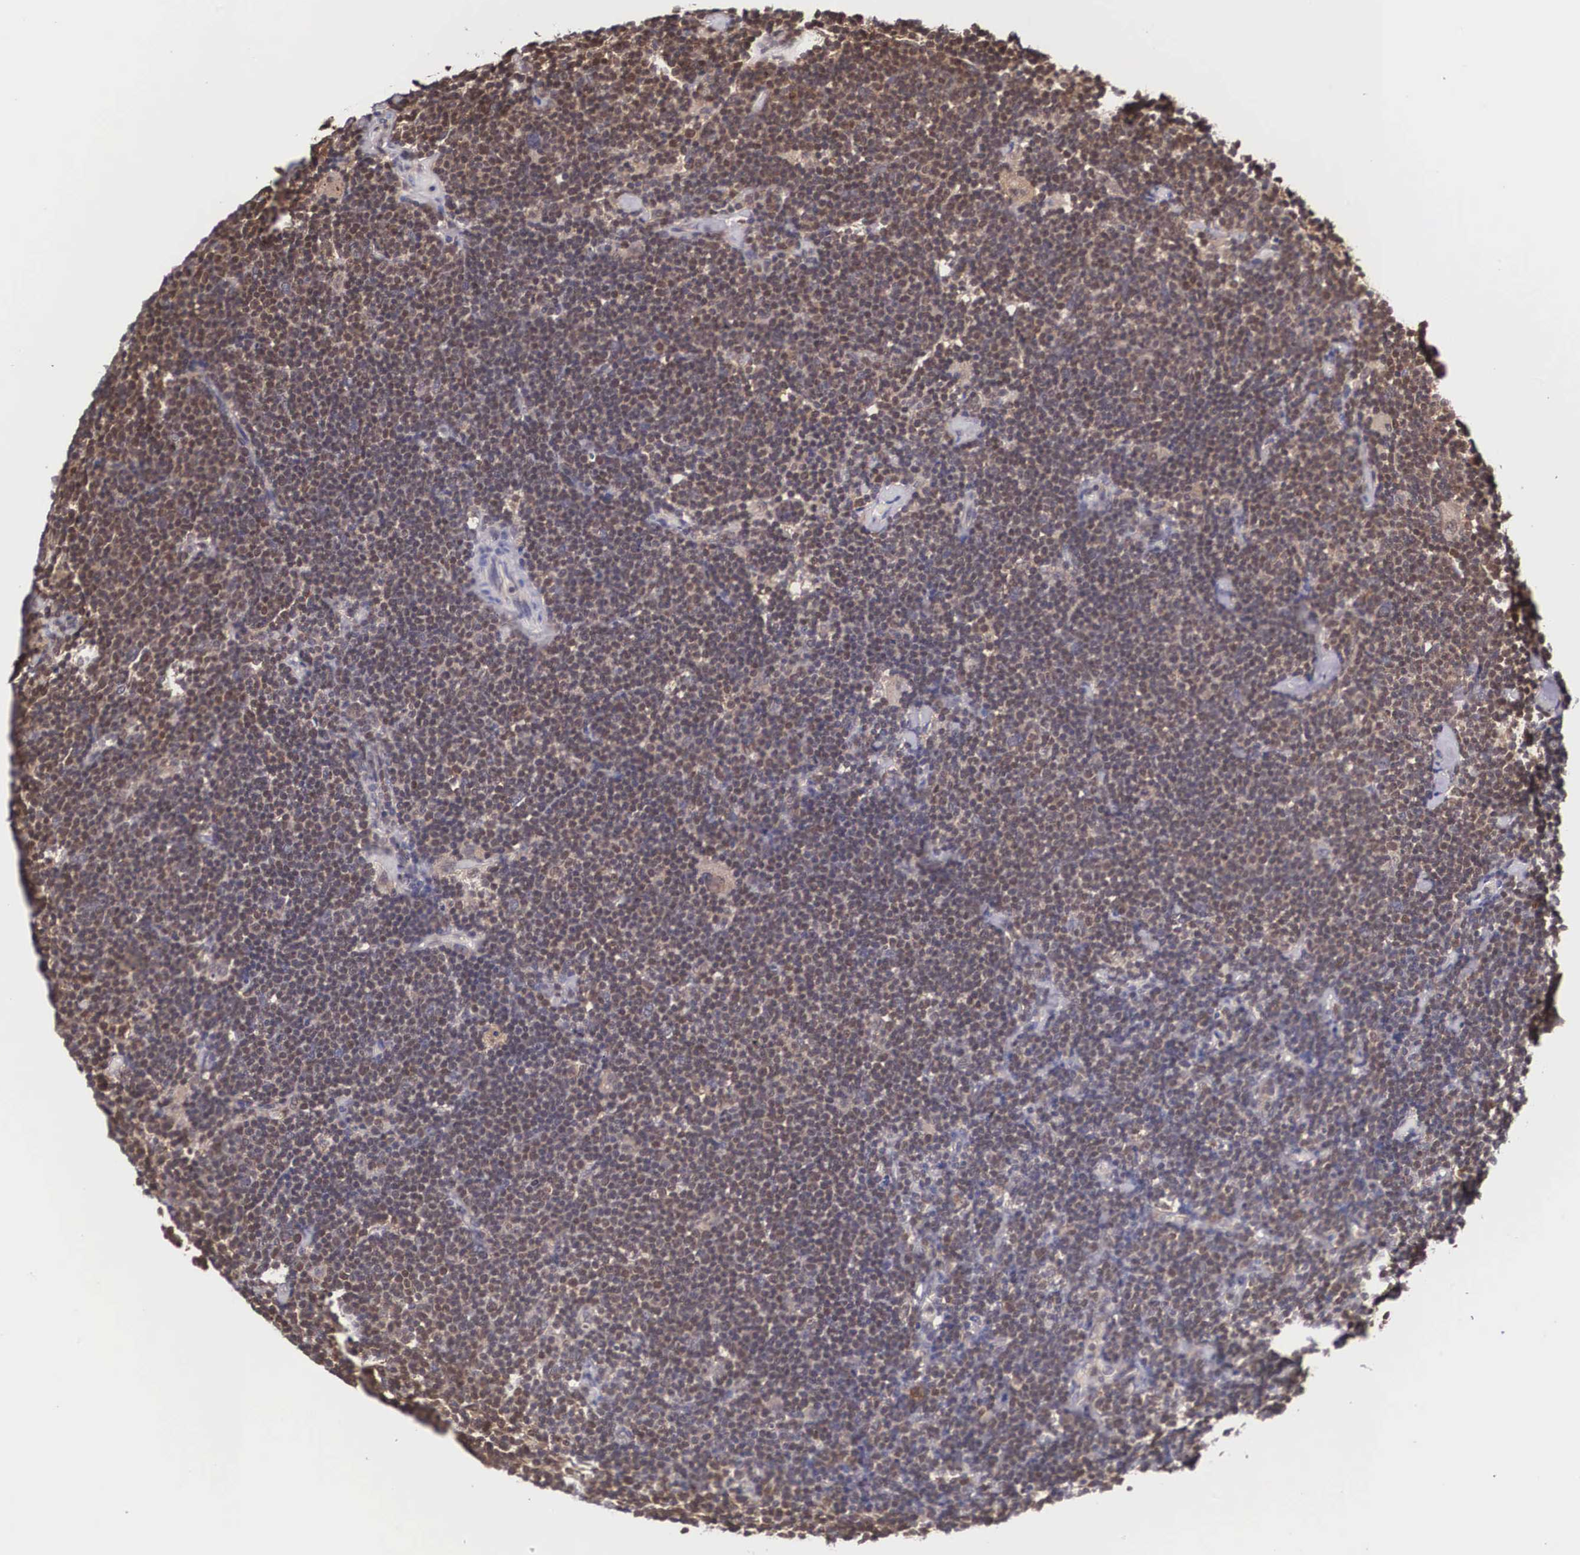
{"staining": {"intensity": "moderate", "quantity": ">75%", "location": "cytoplasmic/membranous"}, "tissue": "lymphoma", "cell_type": "Tumor cells", "image_type": "cancer", "snomed": [{"axis": "morphology", "description": "Malignant lymphoma, non-Hodgkin's type, Low grade"}, {"axis": "topography", "description": "Lymph node"}], "caption": "A micrograph showing moderate cytoplasmic/membranous positivity in approximately >75% of tumor cells in low-grade malignant lymphoma, non-Hodgkin's type, as visualized by brown immunohistochemical staining.", "gene": "IGBP1", "patient": {"sex": "male", "age": 65}}